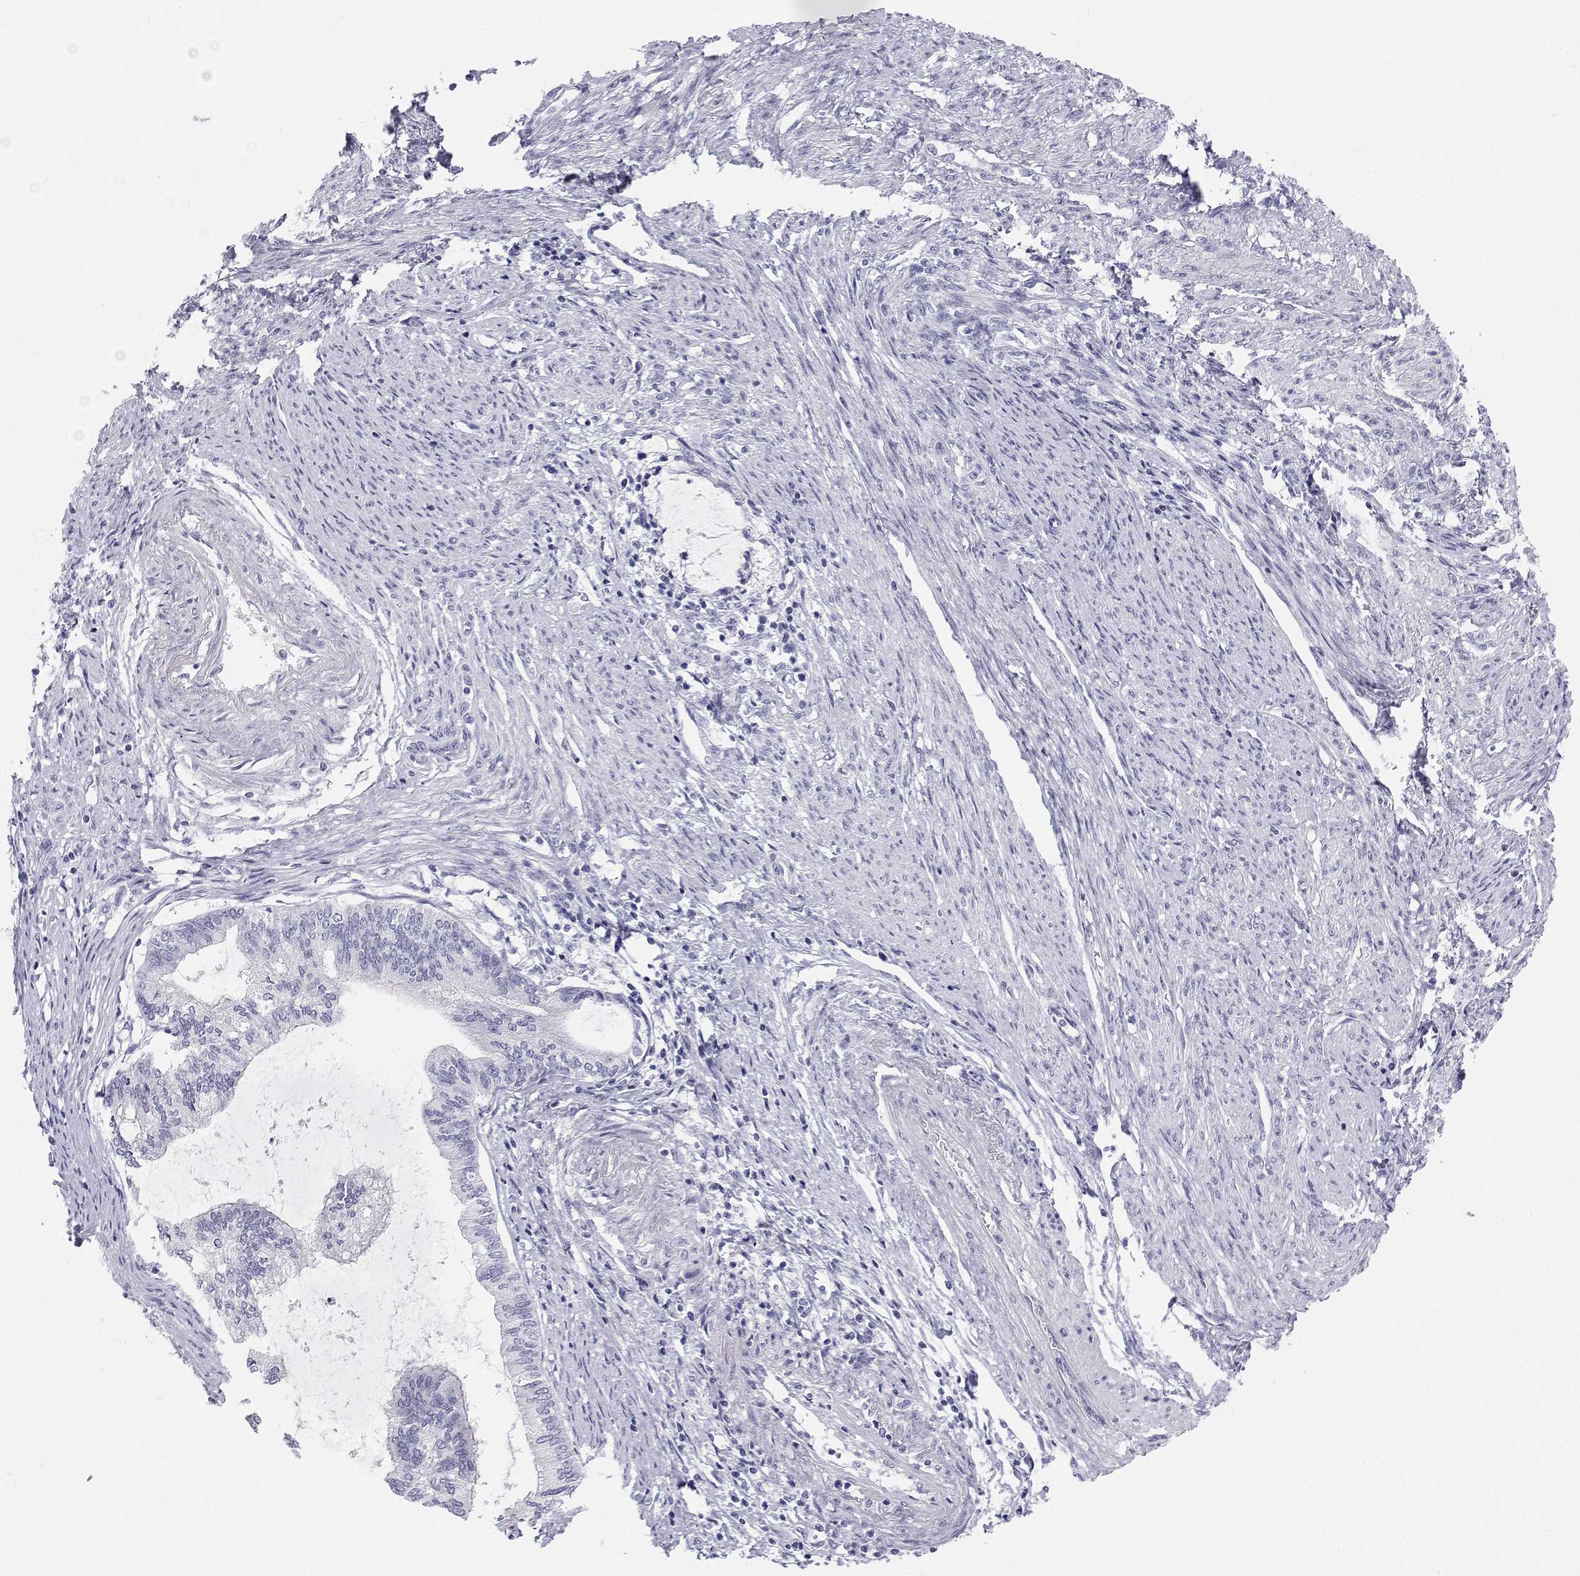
{"staining": {"intensity": "negative", "quantity": "none", "location": "none"}, "tissue": "endometrial cancer", "cell_type": "Tumor cells", "image_type": "cancer", "snomed": [{"axis": "morphology", "description": "Adenocarcinoma, NOS"}, {"axis": "topography", "description": "Endometrium"}], "caption": "Endometrial cancer (adenocarcinoma) stained for a protein using immunohistochemistry (IHC) reveals no expression tumor cells.", "gene": "BHMT", "patient": {"sex": "female", "age": 86}}